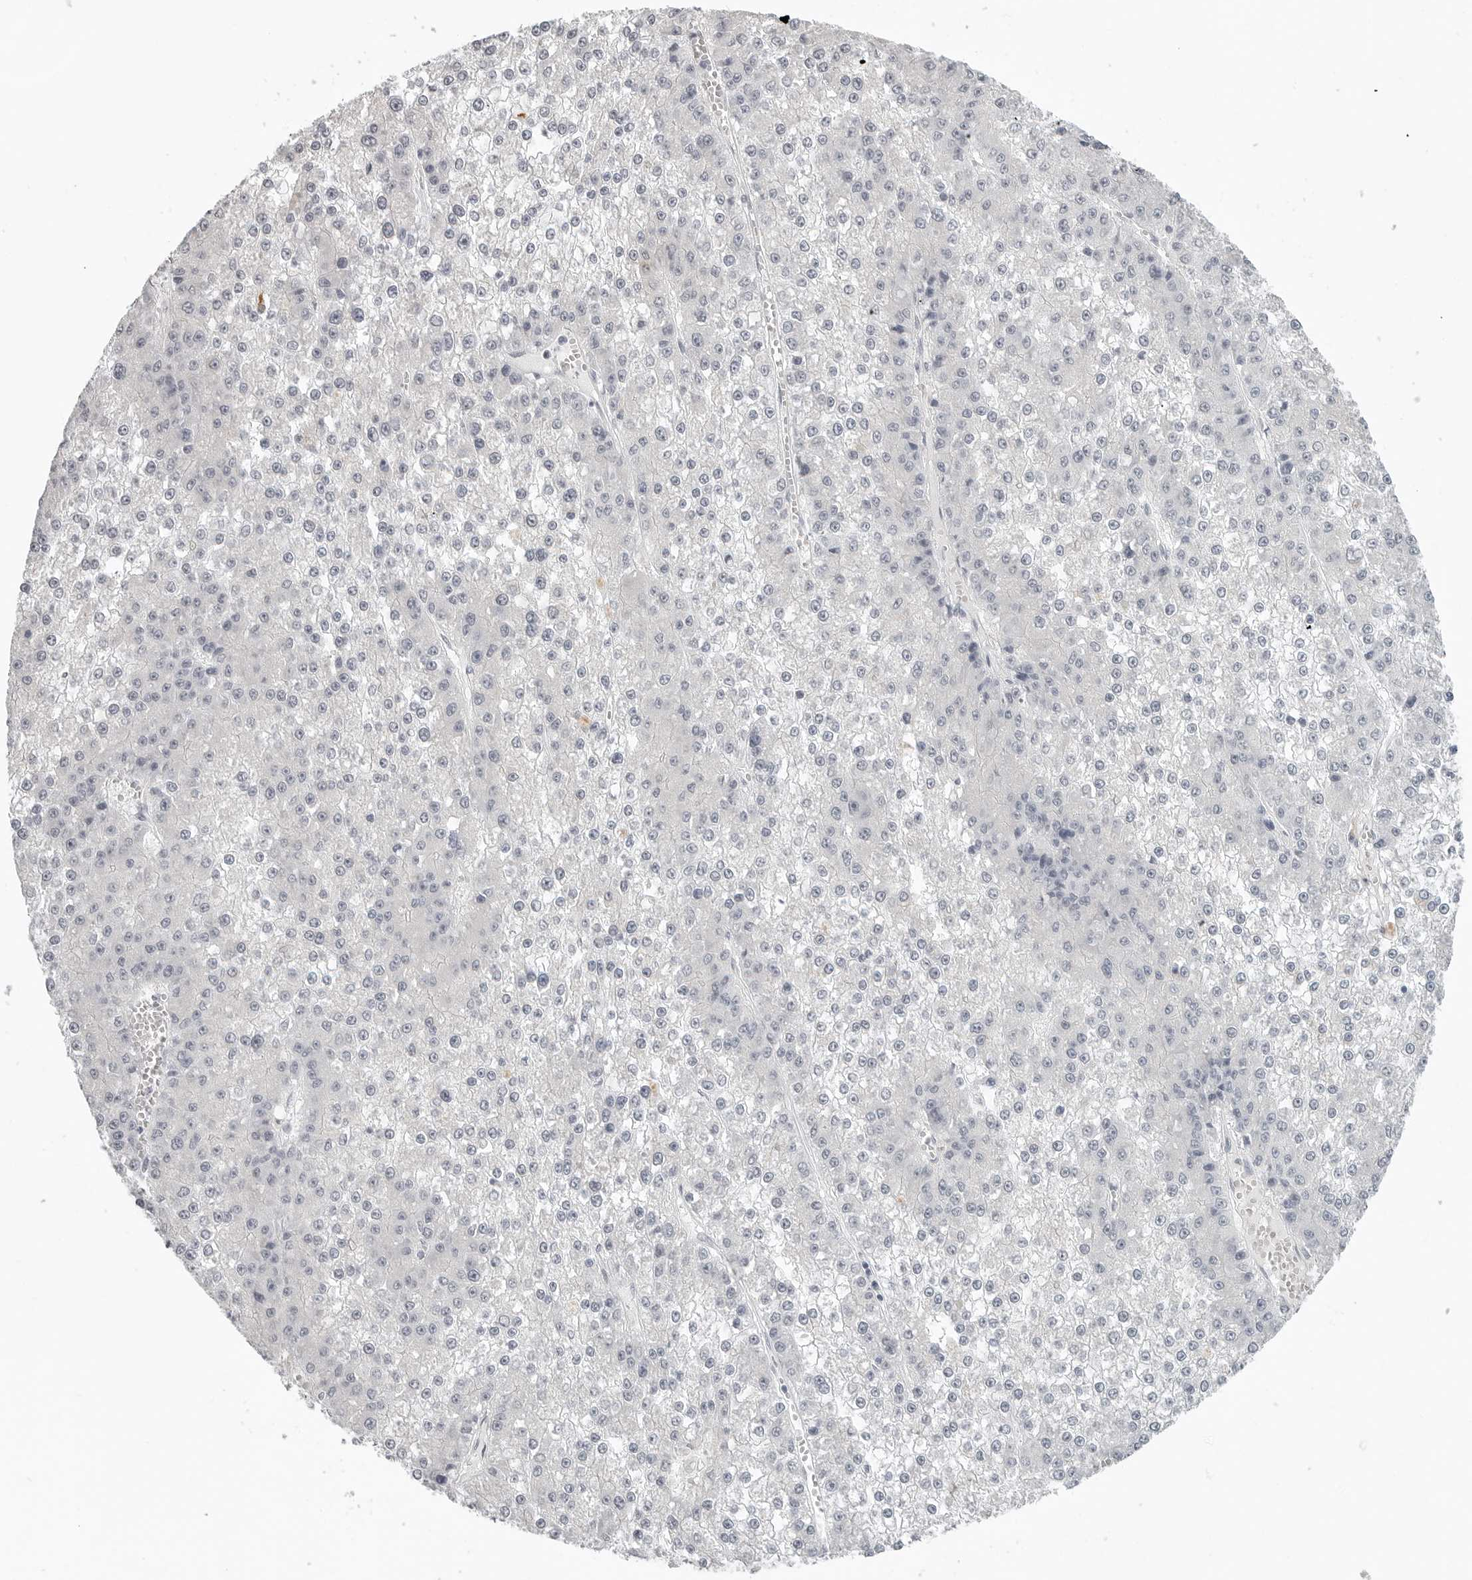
{"staining": {"intensity": "negative", "quantity": "none", "location": "none"}, "tissue": "liver cancer", "cell_type": "Tumor cells", "image_type": "cancer", "snomed": [{"axis": "morphology", "description": "Carcinoma, Hepatocellular, NOS"}, {"axis": "topography", "description": "Liver"}], "caption": "Tumor cells are negative for brown protein staining in hepatocellular carcinoma (liver). (DAB immunohistochemistry visualized using brightfield microscopy, high magnification).", "gene": "BPIFA1", "patient": {"sex": "female", "age": 73}}